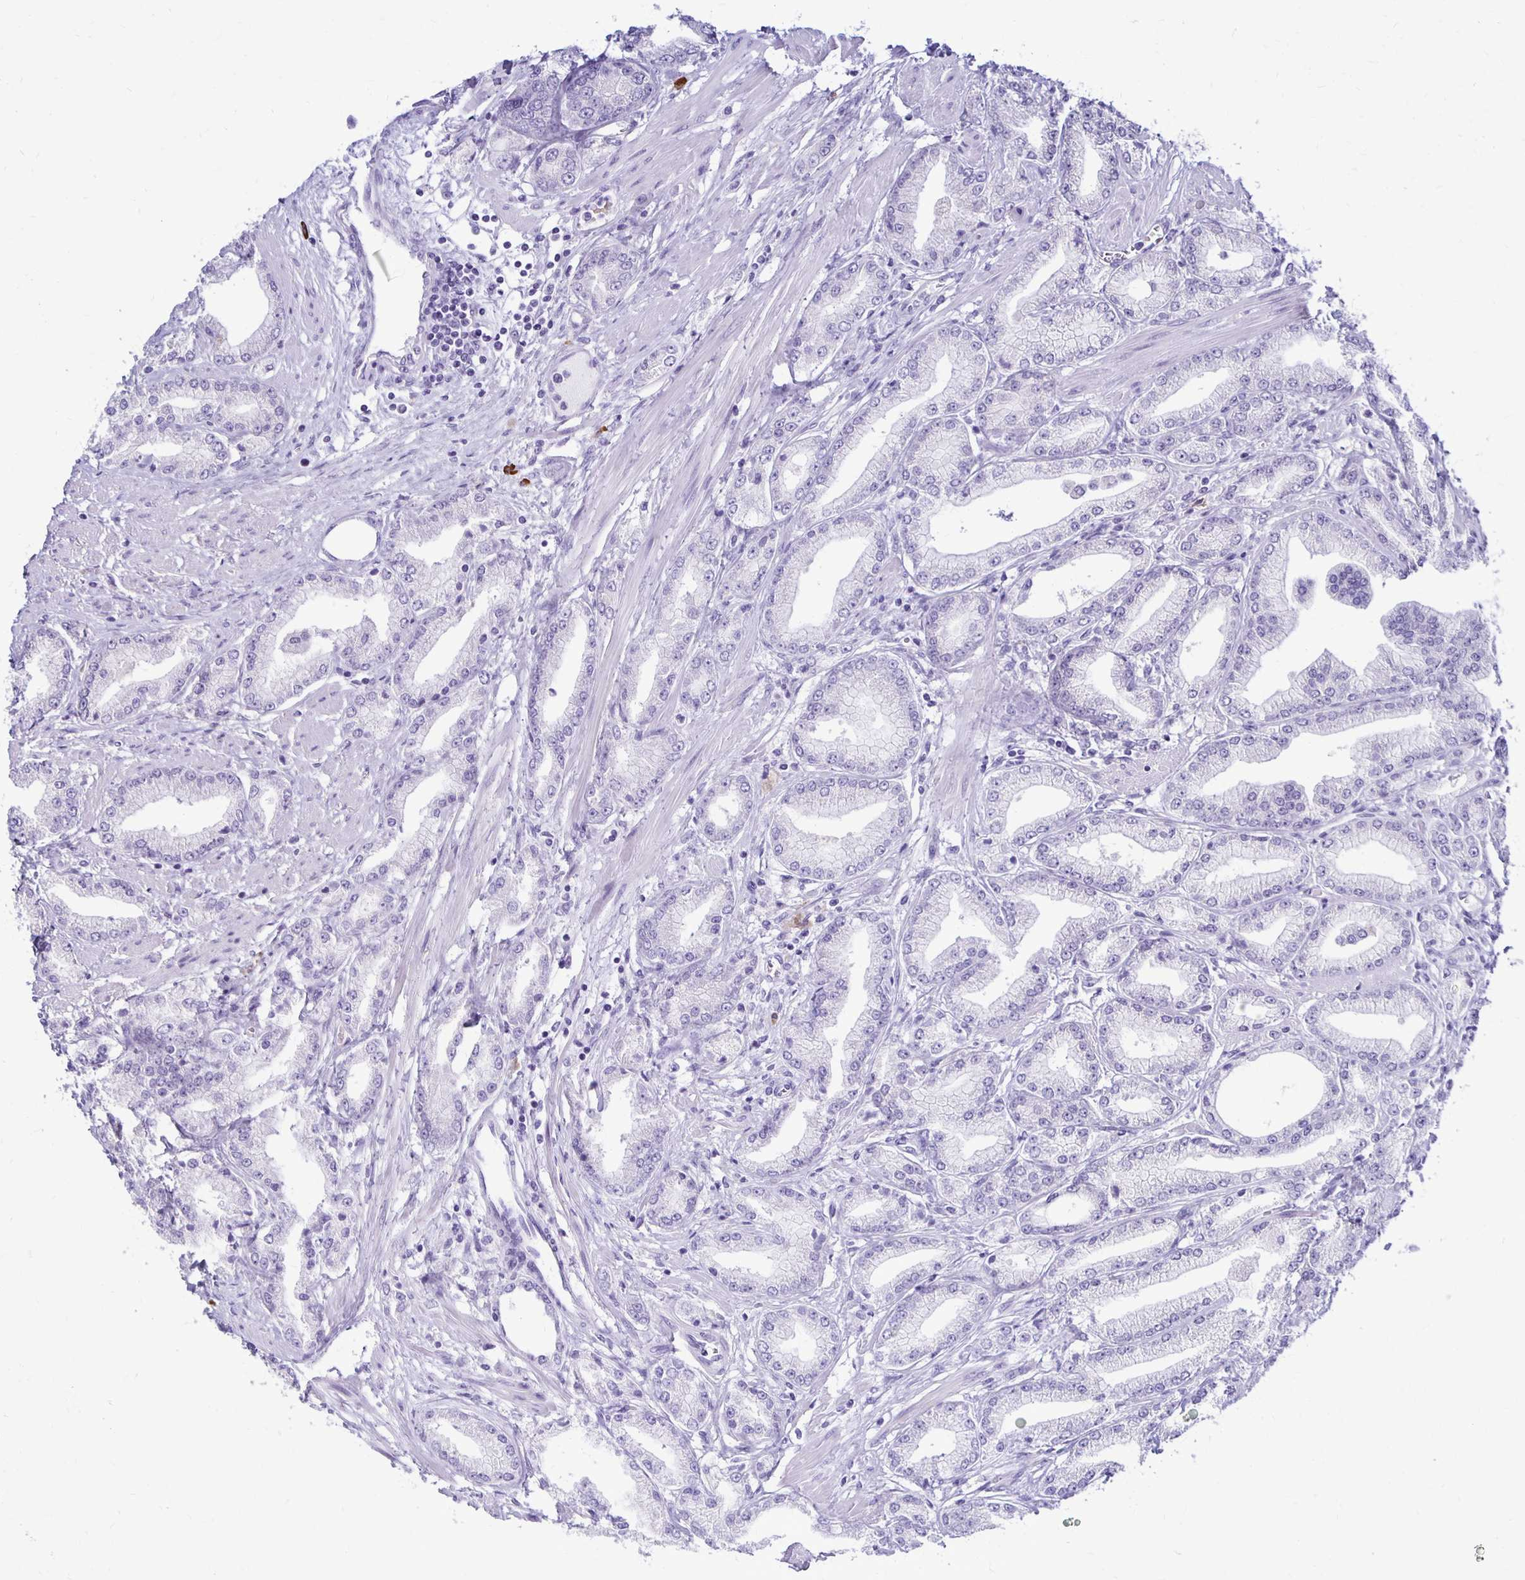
{"staining": {"intensity": "negative", "quantity": "none", "location": "none"}, "tissue": "prostate cancer", "cell_type": "Tumor cells", "image_type": "cancer", "snomed": [{"axis": "morphology", "description": "Adenocarcinoma, High grade"}, {"axis": "topography", "description": "Prostate"}], "caption": "Tumor cells are negative for protein expression in human prostate cancer (high-grade adenocarcinoma).", "gene": "FNTB", "patient": {"sex": "male", "age": 67}}